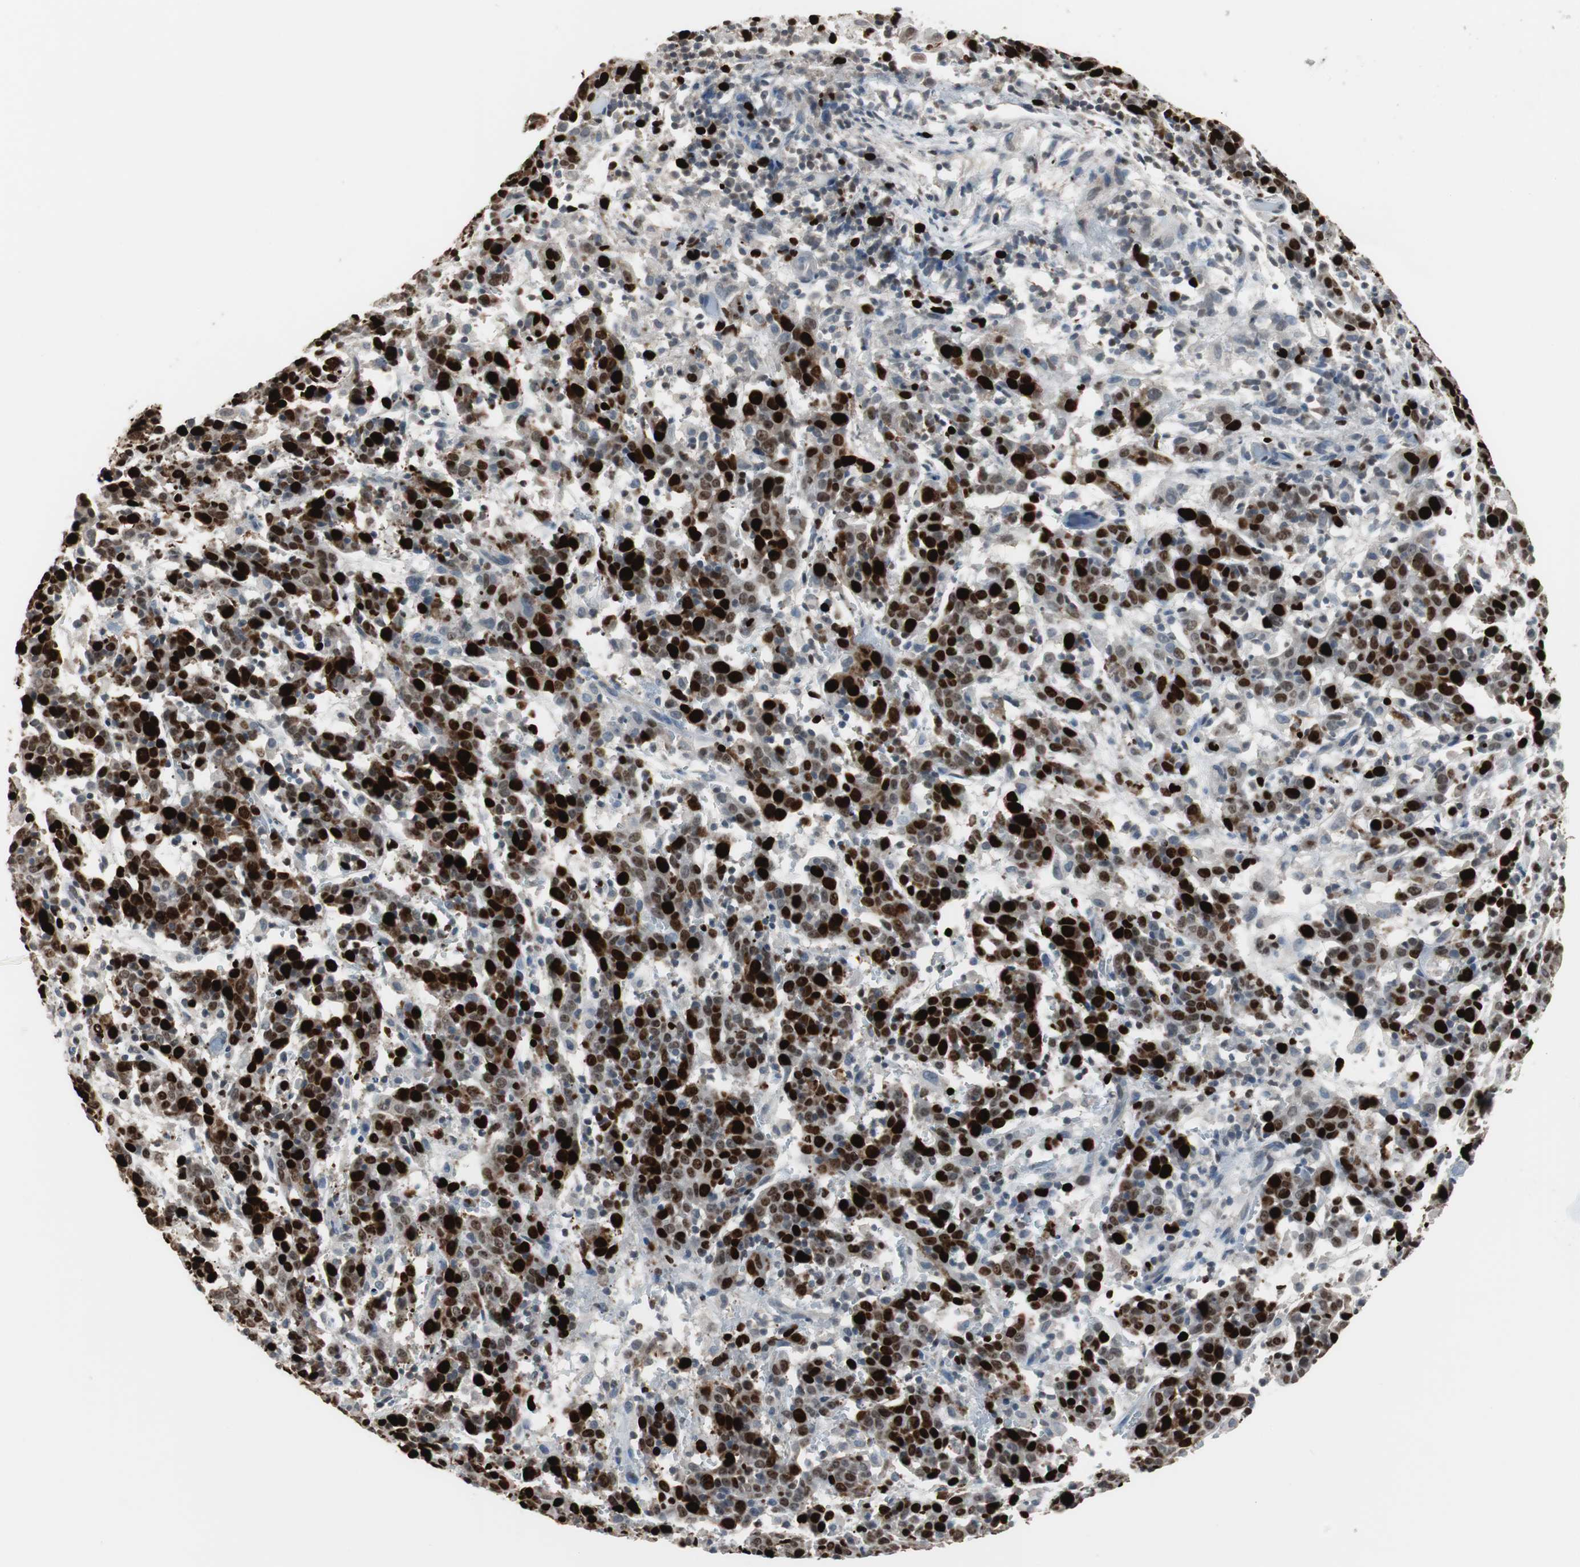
{"staining": {"intensity": "strong", "quantity": ">75%", "location": "nuclear"}, "tissue": "cervical cancer", "cell_type": "Tumor cells", "image_type": "cancer", "snomed": [{"axis": "morphology", "description": "Normal tissue, NOS"}, {"axis": "morphology", "description": "Squamous cell carcinoma, NOS"}, {"axis": "topography", "description": "Cervix"}], "caption": "This is an image of IHC staining of squamous cell carcinoma (cervical), which shows strong staining in the nuclear of tumor cells.", "gene": "TOP2A", "patient": {"sex": "female", "age": 67}}